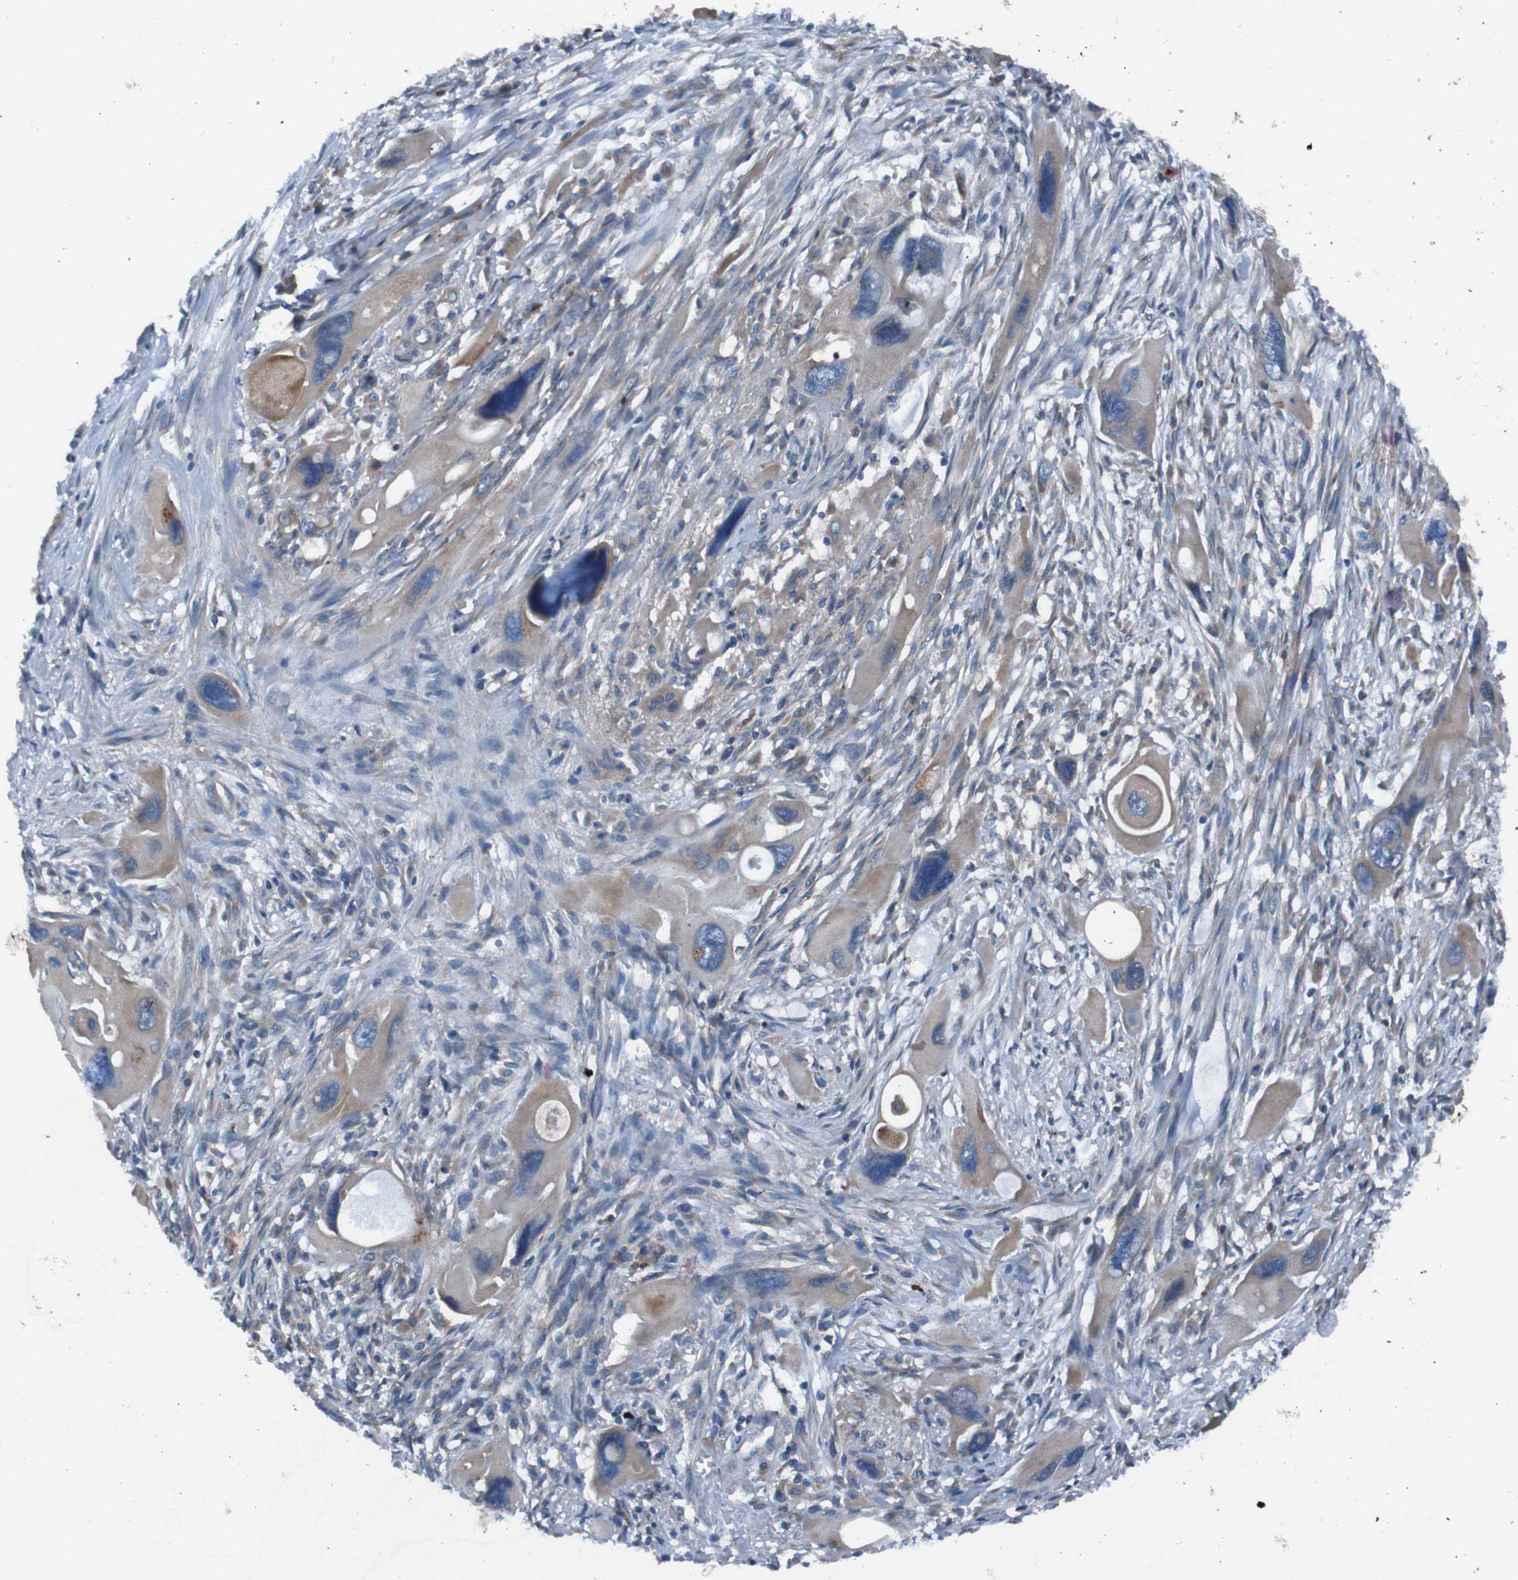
{"staining": {"intensity": "moderate", "quantity": "25%-75%", "location": "cytoplasmic/membranous"}, "tissue": "pancreatic cancer", "cell_type": "Tumor cells", "image_type": "cancer", "snomed": [{"axis": "morphology", "description": "Adenocarcinoma, NOS"}, {"axis": "topography", "description": "Pancreas"}], "caption": "Adenocarcinoma (pancreatic) tissue exhibits moderate cytoplasmic/membranous staining in approximately 25%-75% of tumor cells", "gene": "RAB5B", "patient": {"sex": "male", "age": 73}}